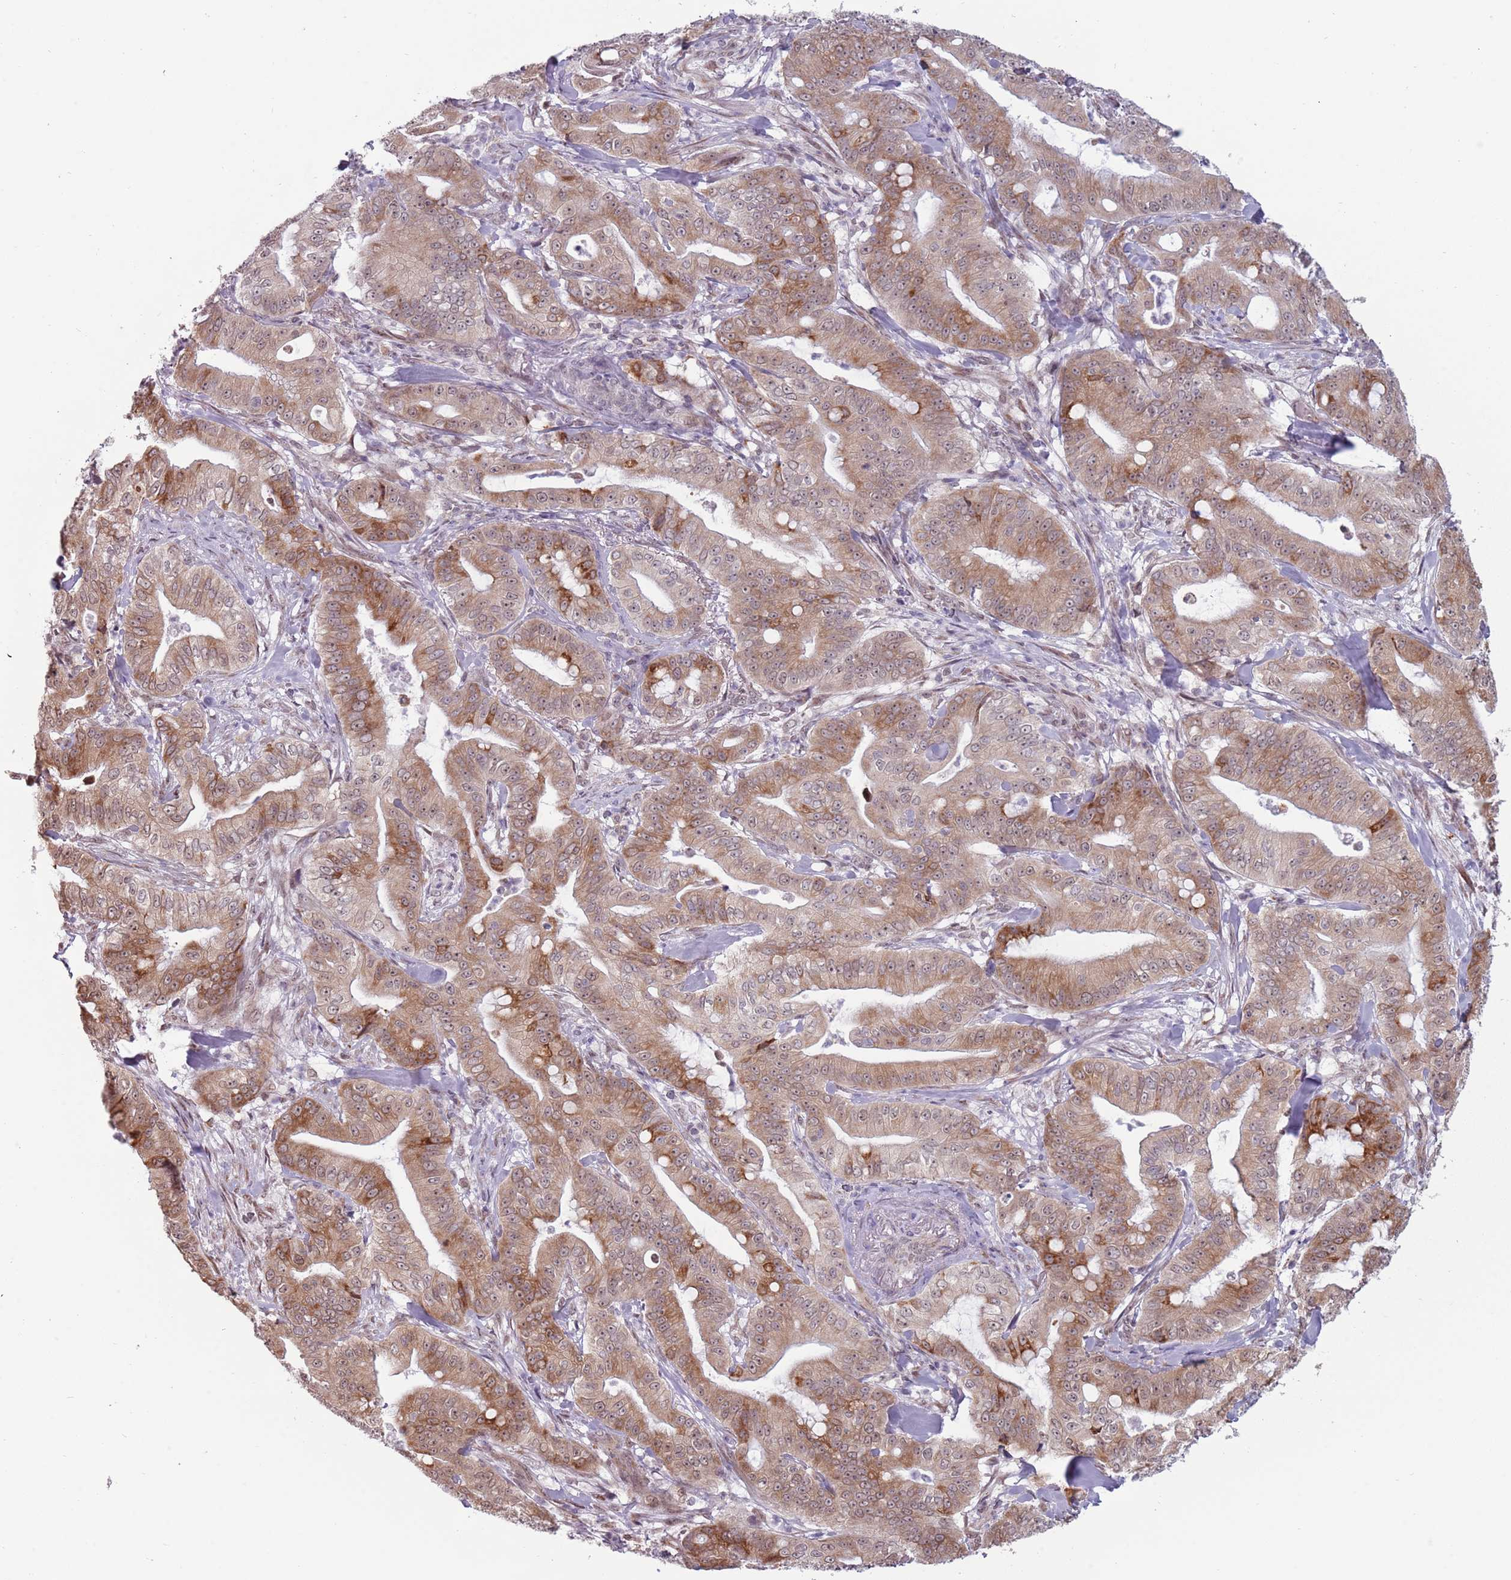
{"staining": {"intensity": "moderate", "quantity": ">75%", "location": "cytoplasmic/membranous"}, "tissue": "pancreatic cancer", "cell_type": "Tumor cells", "image_type": "cancer", "snomed": [{"axis": "morphology", "description": "Adenocarcinoma, NOS"}, {"axis": "topography", "description": "Pancreas"}], "caption": "A brown stain shows moderate cytoplasmic/membranous positivity of a protein in pancreatic cancer (adenocarcinoma) tumor cells.", "gene": "BARD1", "patient": {"sex": "male", "age": 71}}